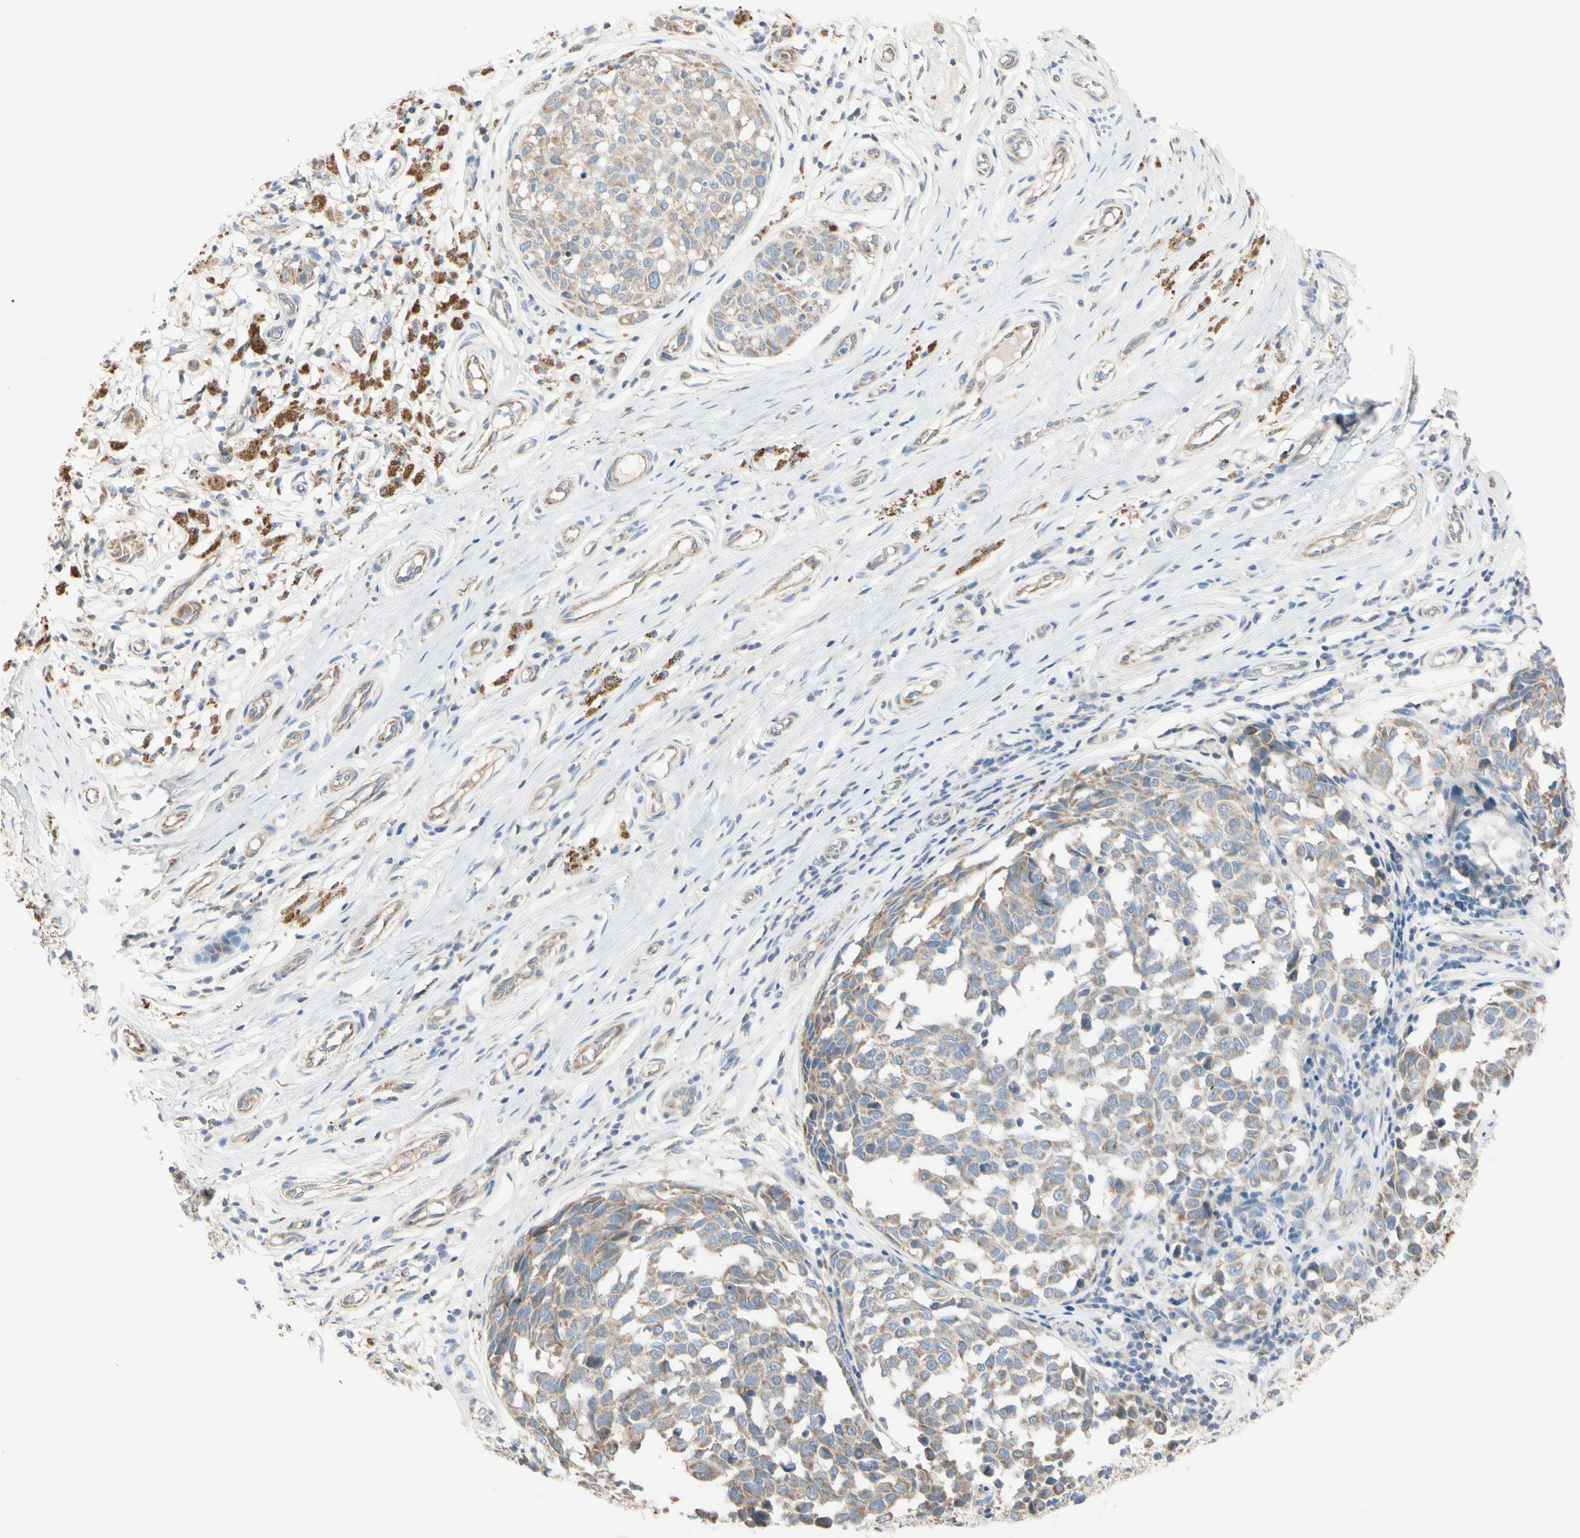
{"staining": {"intensity": "weak", "quantity": ">75%", "location": "cytoplasmic/membranous"}, "tissue": "melanoma", "cell_type": "Tumor cells", "image_type": "cancer", "snomed": [{"axis": "morphology", "description": "Malignant melanoma, NOS"}, {"axis": "topography", "description": "Skin"}], "caption": "There is low levels of weak cytoplasmic/membranous expression in tumor cells of melanoma, as demonstrated by immunohistochemical staining (brown color).", "gene": "EPHA3", "patient": {"sex": "female", "age": 64}}